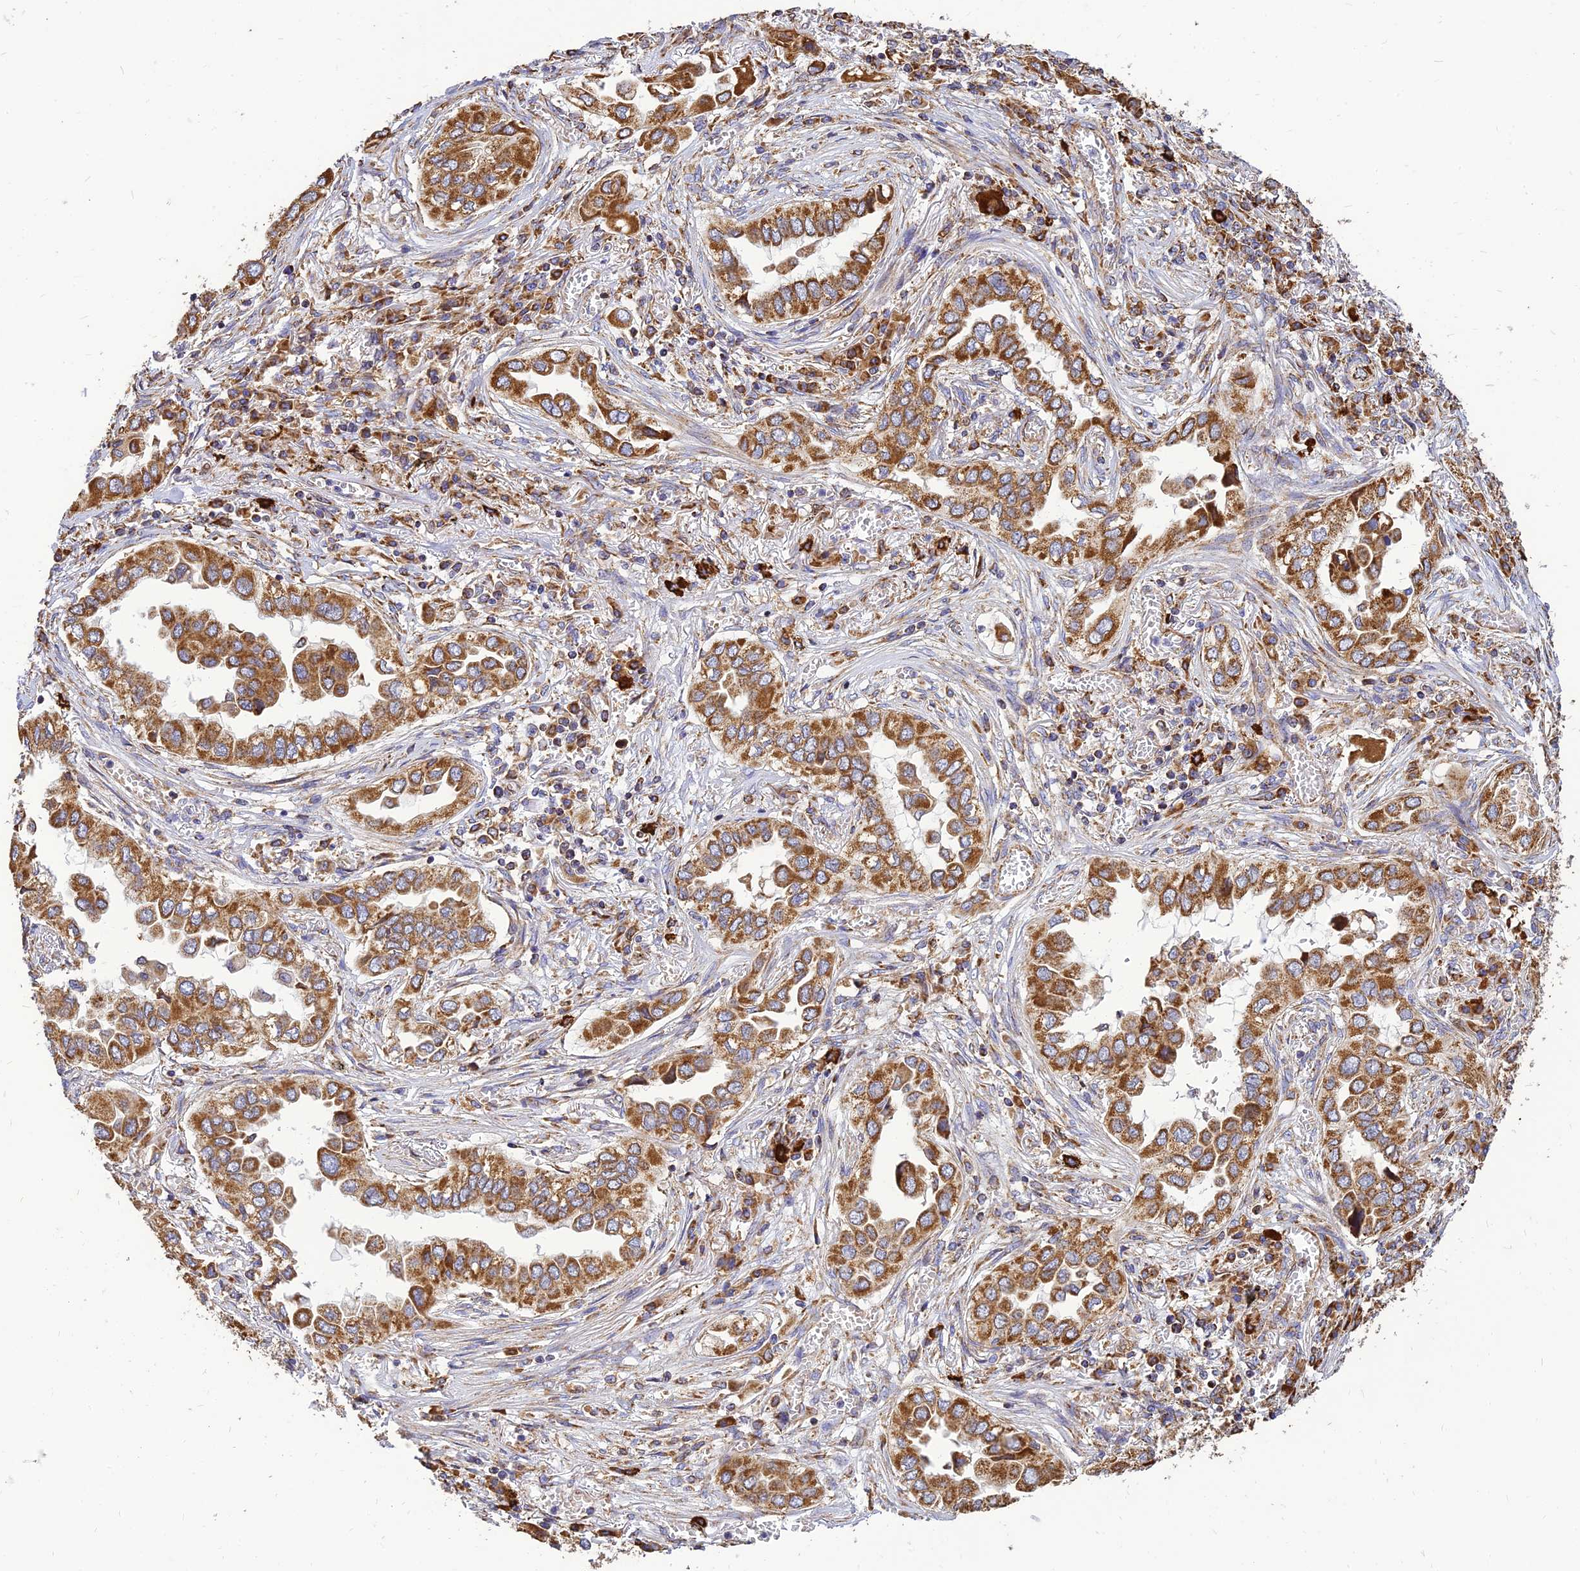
{"staining": {"intensity": "strong", "quantity": ">75%", "location": "cytoplasmic/membranous"}, "tissue": "lung cancer", "cell_type": "Tumor cells", "image_type": "cancer", "snomed": [{"axis": "morphology", "description": "Adenocarcinoma, NOS"}, {"axis": "topography", "description": "Lung"}], "caption": "A photomicrograph of human lung adenocarcinoma stained for a protein reveals strong cytoplasmic/membranous brown staining in tumor cells.", "gene": "THUMPD2", "patient": {"sex": "female", "age": 76}}